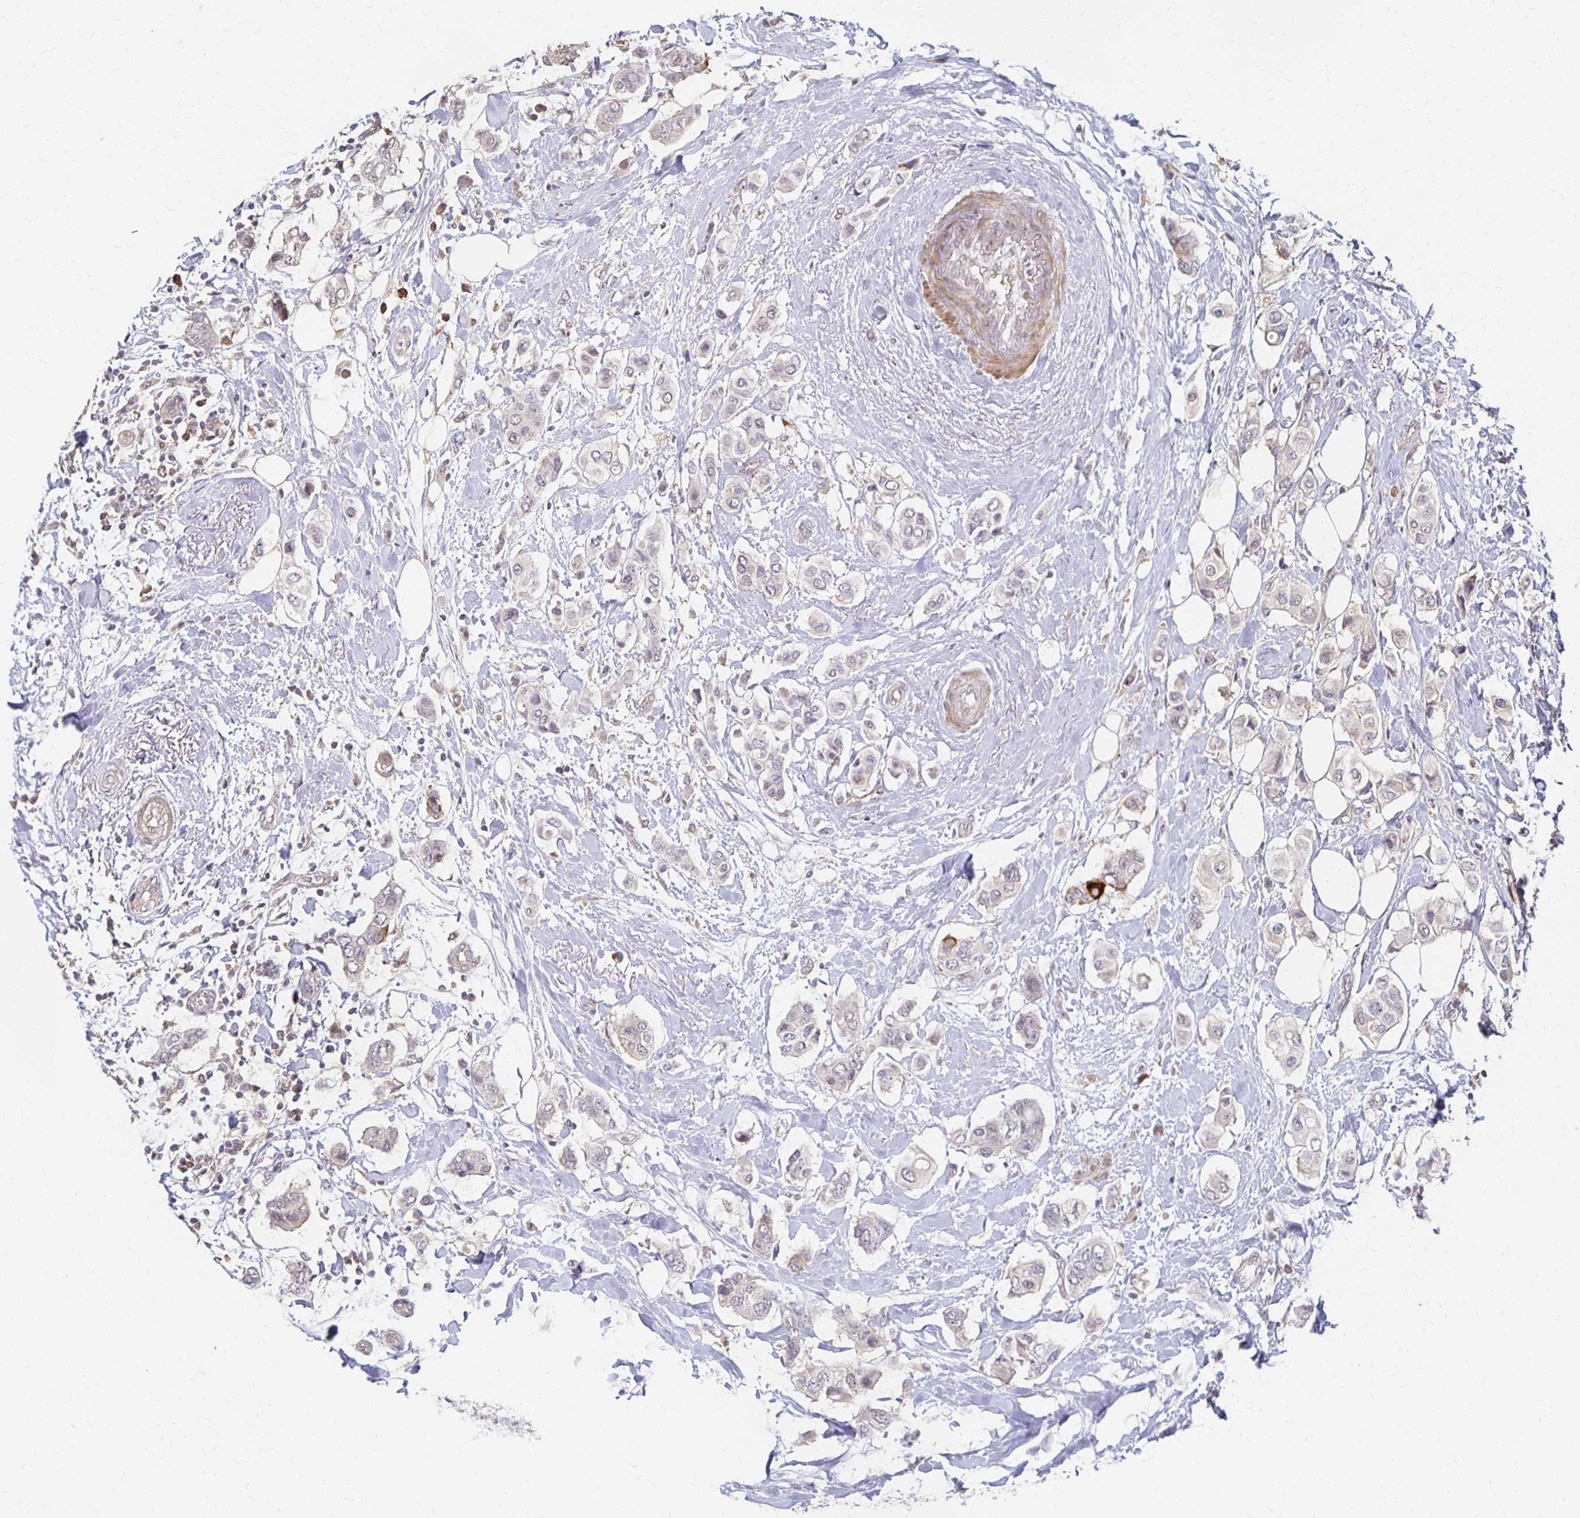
{"staining": {"intensity": "negative", "quantity": "none", "location": "none"}, "tissue": "breast cancer", "cell_type": "Tumor cells", "image_type": "cancer", "snomed": [{"axis": "morphology", "description": "Lobular carcinoma"}, {"axis": "topography", "description": "Breast"}], "caption": "The immunohistochemistry (IHC) histopathology image has no significant positivity in tumor cells of breast cancer (lobular carcinoma) tissue. (DAB IHC, high magnification).", "gene": "PRKCB", "patient": {"sex": "female", "age": 51}}